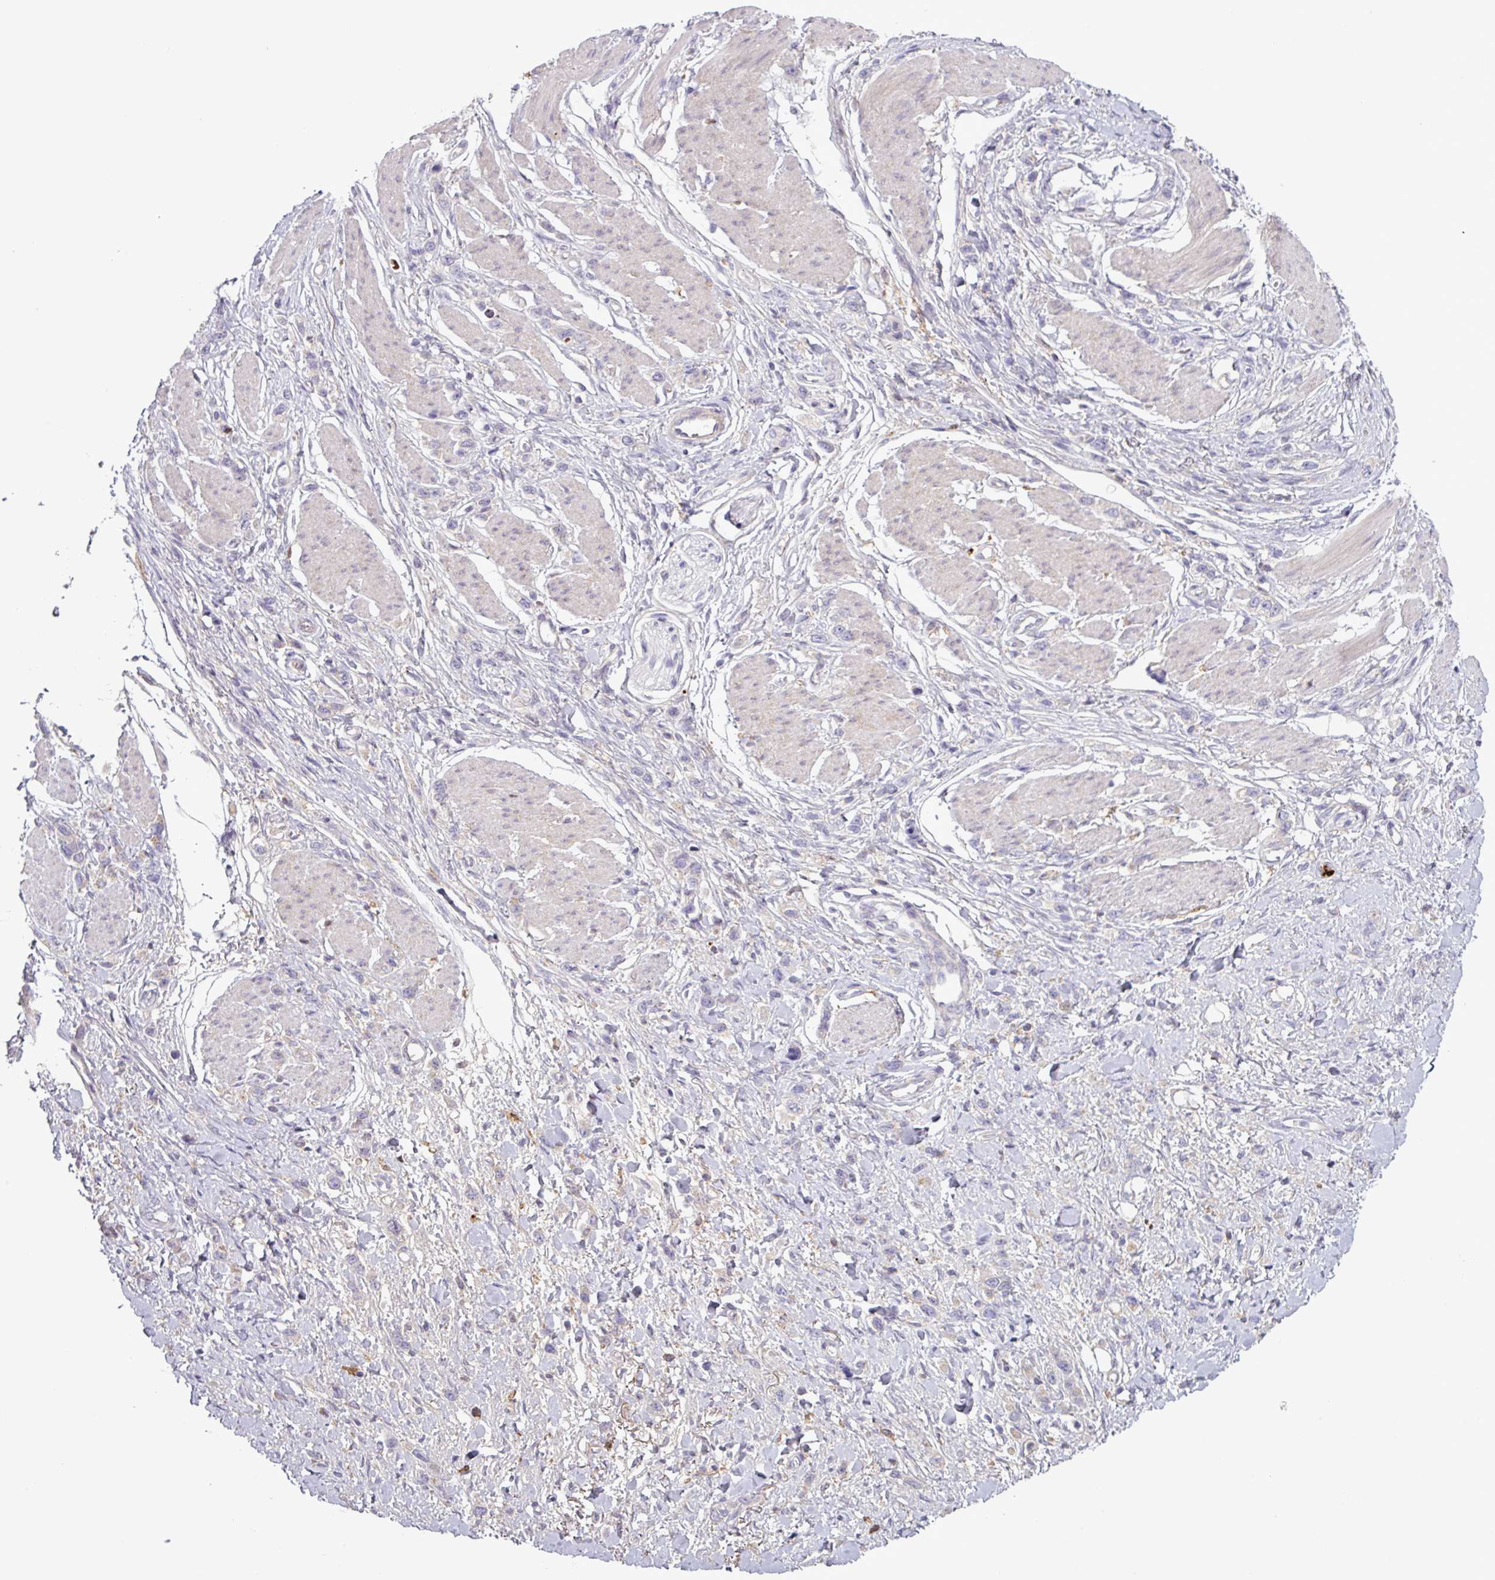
{"staining": {"intensity": "negative", "quantity": "none", "location": "none"}, "tissue": "stomach cancer", "cell_type": "Tumor cells", "image_type": "cancer", "snomed": [{"axis": "morphology", "description": "Adenocarcinoma, NOS"}, {"axis": "topography", "description": "Stomach"}], "caption": "High magnification brightfield microscopy of stomach cancer stained with DAB (brown) and counterstained with hematoxylin (blue): tumor cells show no significant staining.", "gene": "C4B", "patient": {"sex": "female", "age": 65}}